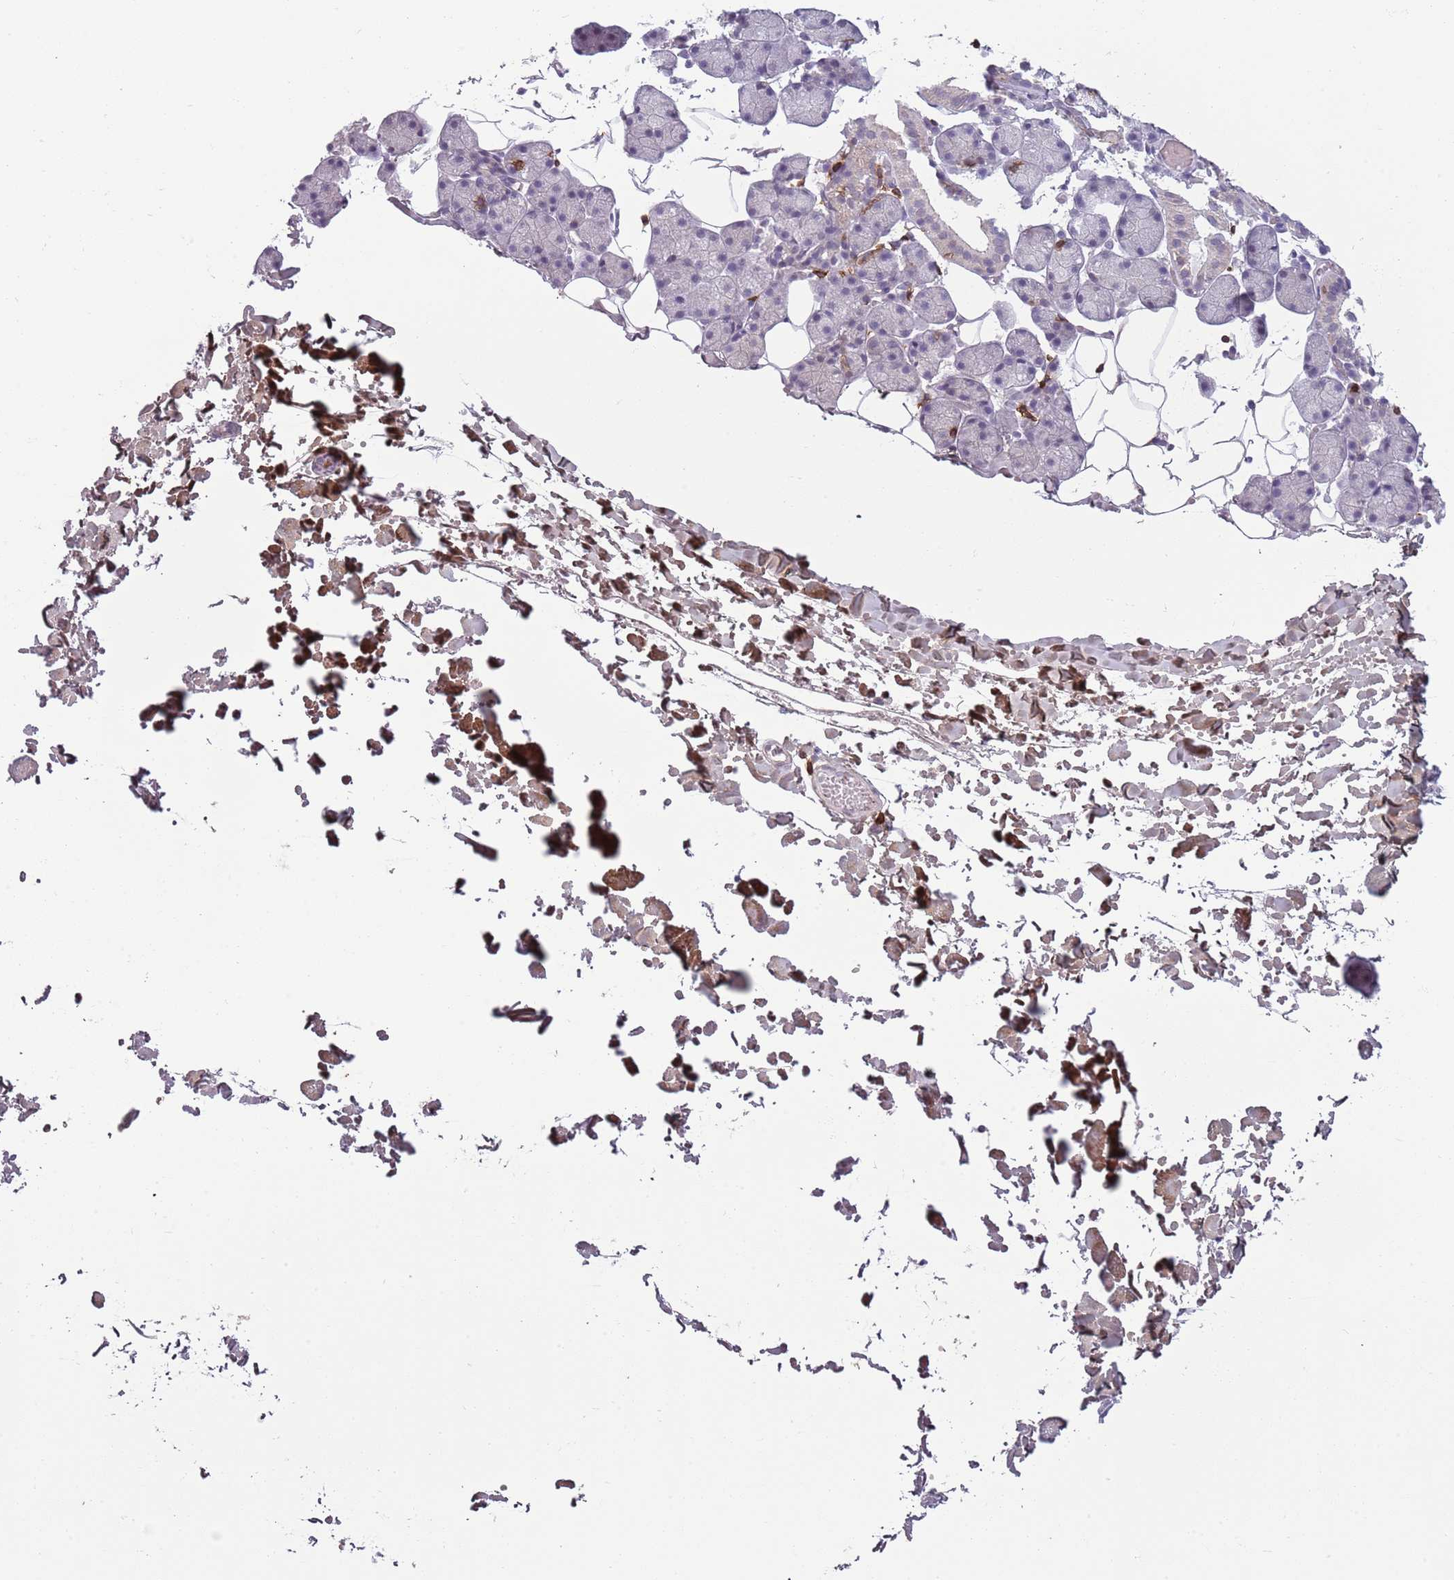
{"staining": {"intensity": "weak", "quantity": "<25%", "location": "cytoplasmic/membranous"}, "tissue": "salivary gland", "cell_type": "Glandular cells", "image_type": "normal", "snomed": [{"axis": "morphology", "description": "Normal tissue, NOS"}, {"axis": "topography", "description": "Salivary gland"}], "caption": "Immunohistochemical staining of benign salivary gland displays no significant positivity in glandular cells. (DAB (3,3'-diaminobenzidine) immunohistochemistry (IHC) visualized using brightfield microscopy, high magnification).", "gene": "ZNF583", "patient": {"sex": "female", "age": 33}}